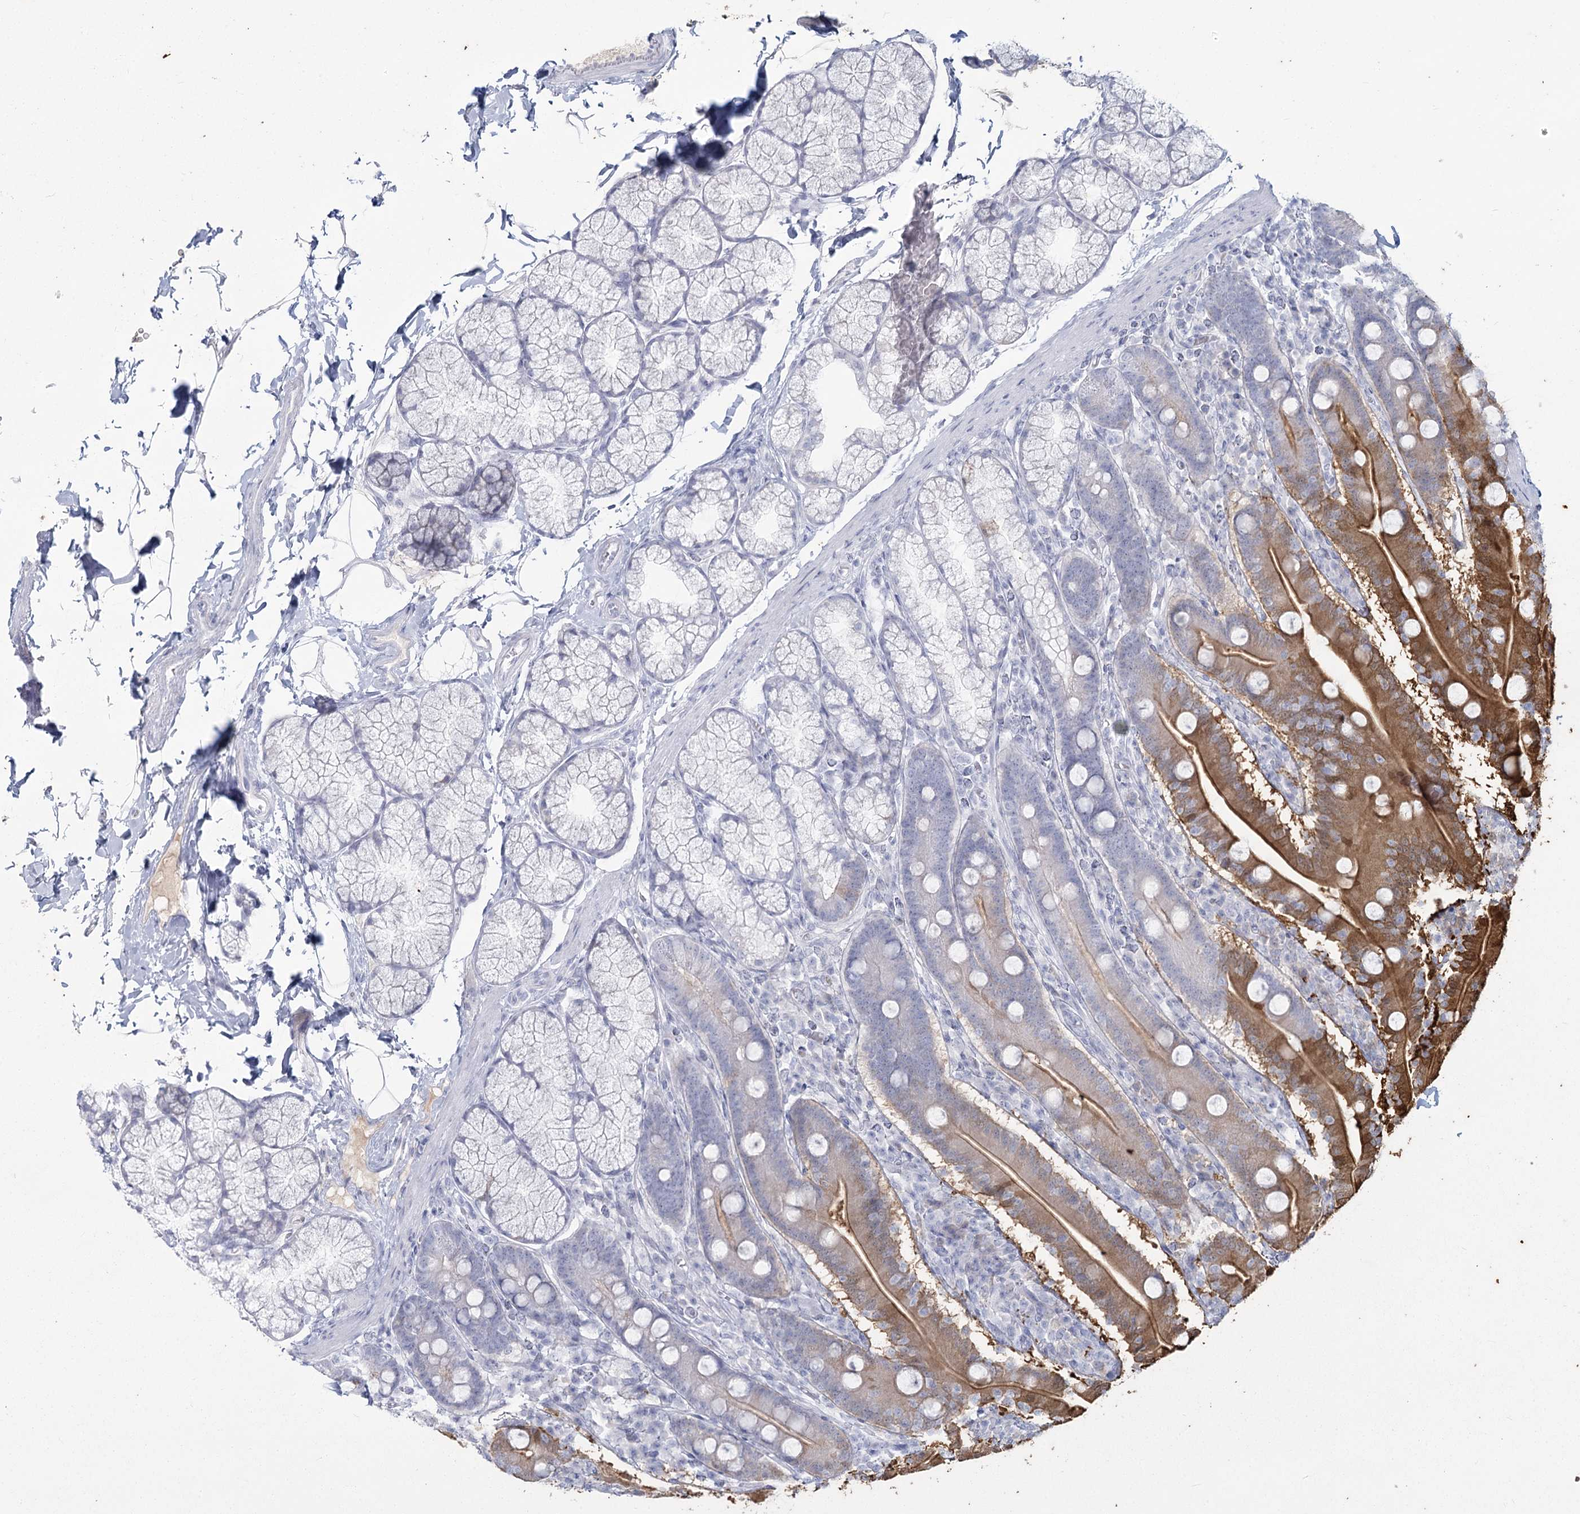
{"staining": {"intensity": "moderate", "quantity": "25%-75%", "location": "cytoplasmic/membranous"}, "tissue": "duodenum", "cell_type": "Glandular cells", "image_type": "normal", "snomed": [{"axis": "morphology", "description": "Normal tissue, NOS"}, {"axis": "topography", "description": "Duodenum"}], "caption": "Immunohistochemistry of unremarkable duodenum shows medium levels of moderate cytoplasmic/membranous expression in approximately 25%-75% of glandular cells.", "gene": "SLC6A19", "patient": {"sex": "male", "age": 35}}